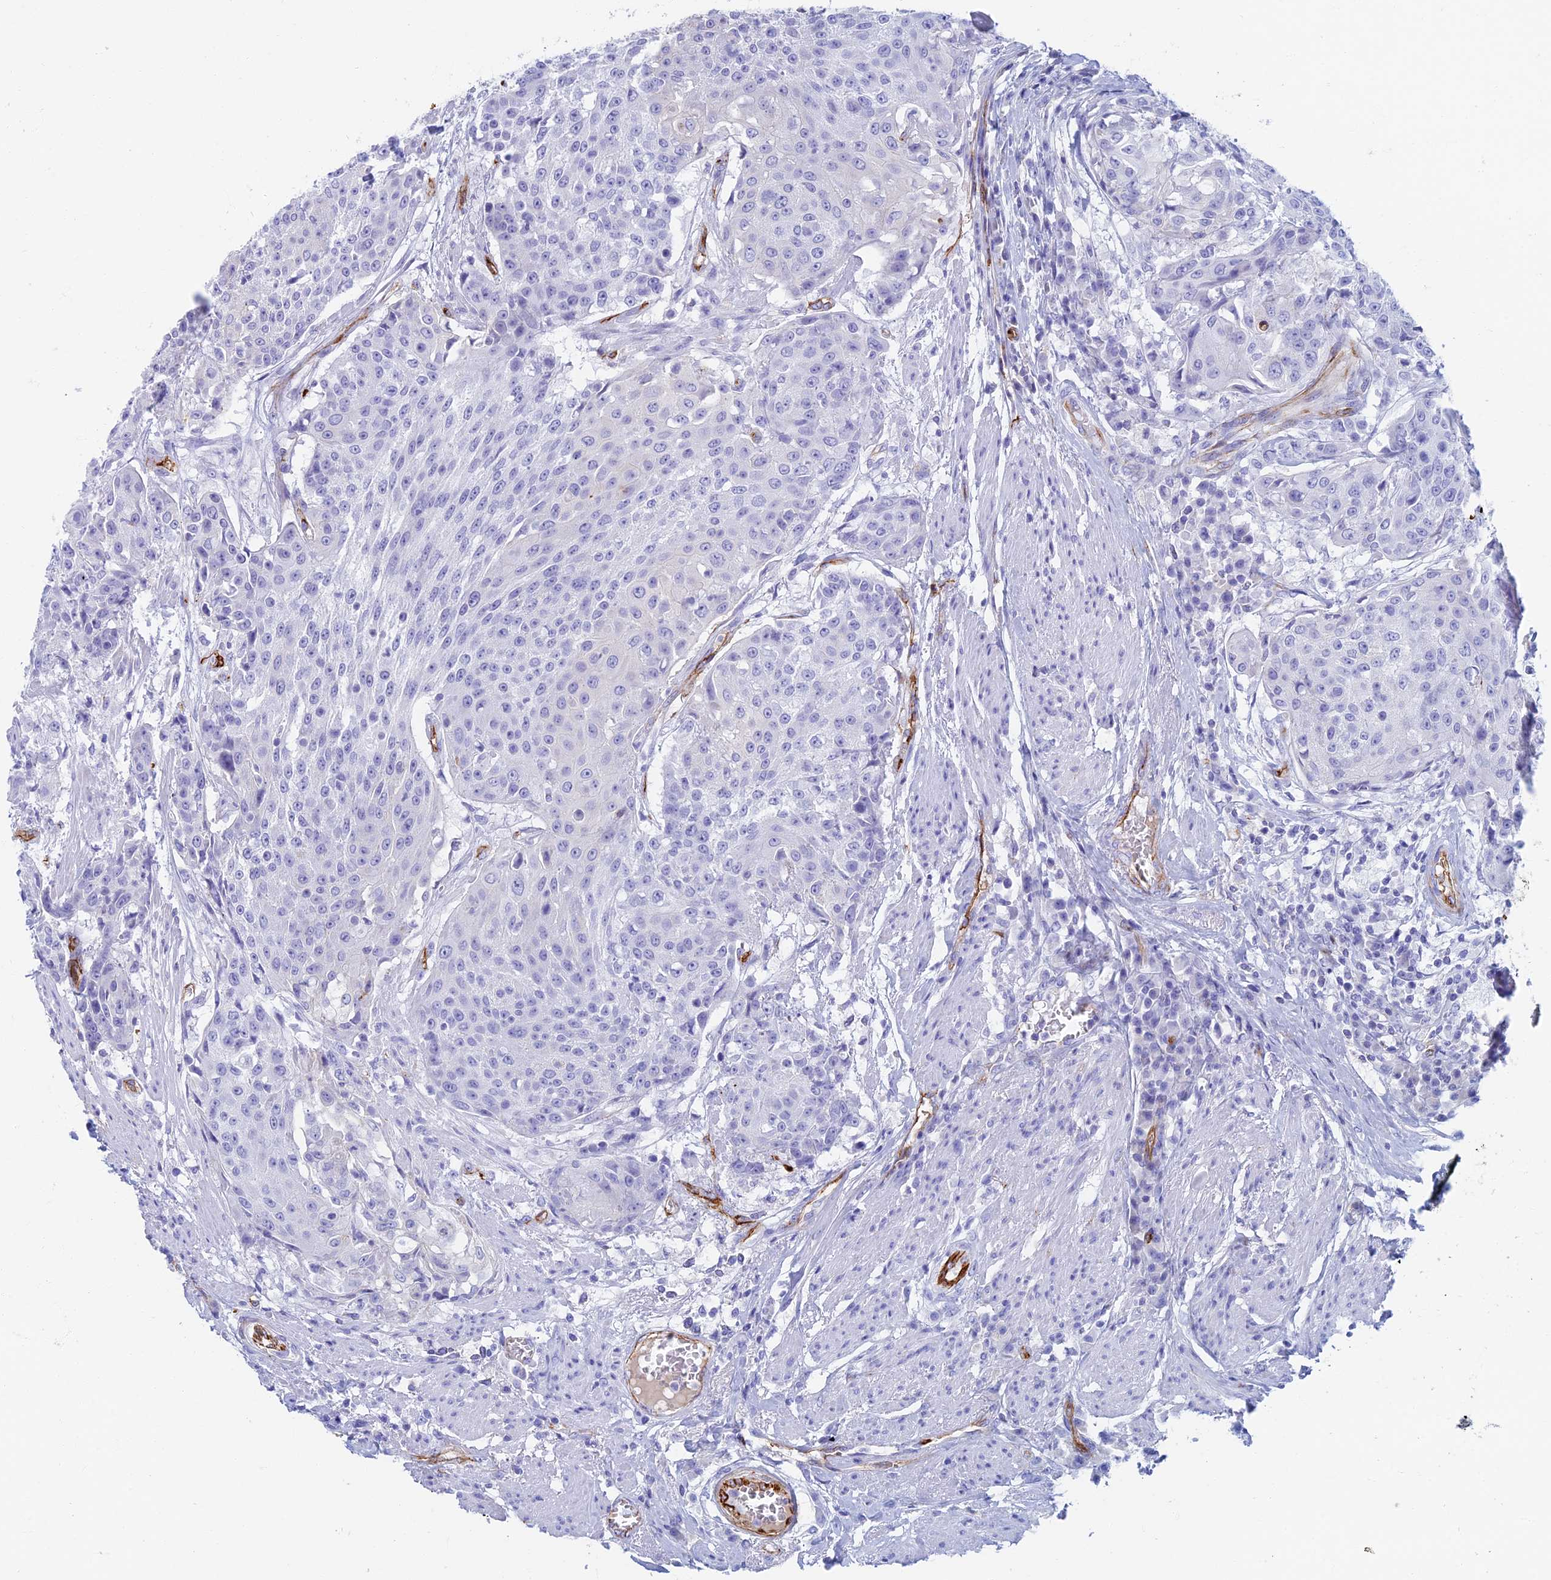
{"staining": {"intensity": "negative", "quantity": "none", "location": "none"}, "tissue": "urothelial cancer", "cell_type": "Tumor cells", "image_type": "cancer", "snomed": [{"axis": "morphology", "description": "Urothelial carcinoma, High grade"}, {"axis": "topography", "description": "Urinary bladder"}], "caption": "High-grade urothelial carcinoma stained for a protein using immunohistochemistry shows no positivity tumor cells.", "gene": "ETFRF1", "patient": {"sex": "female", "age": 63}}